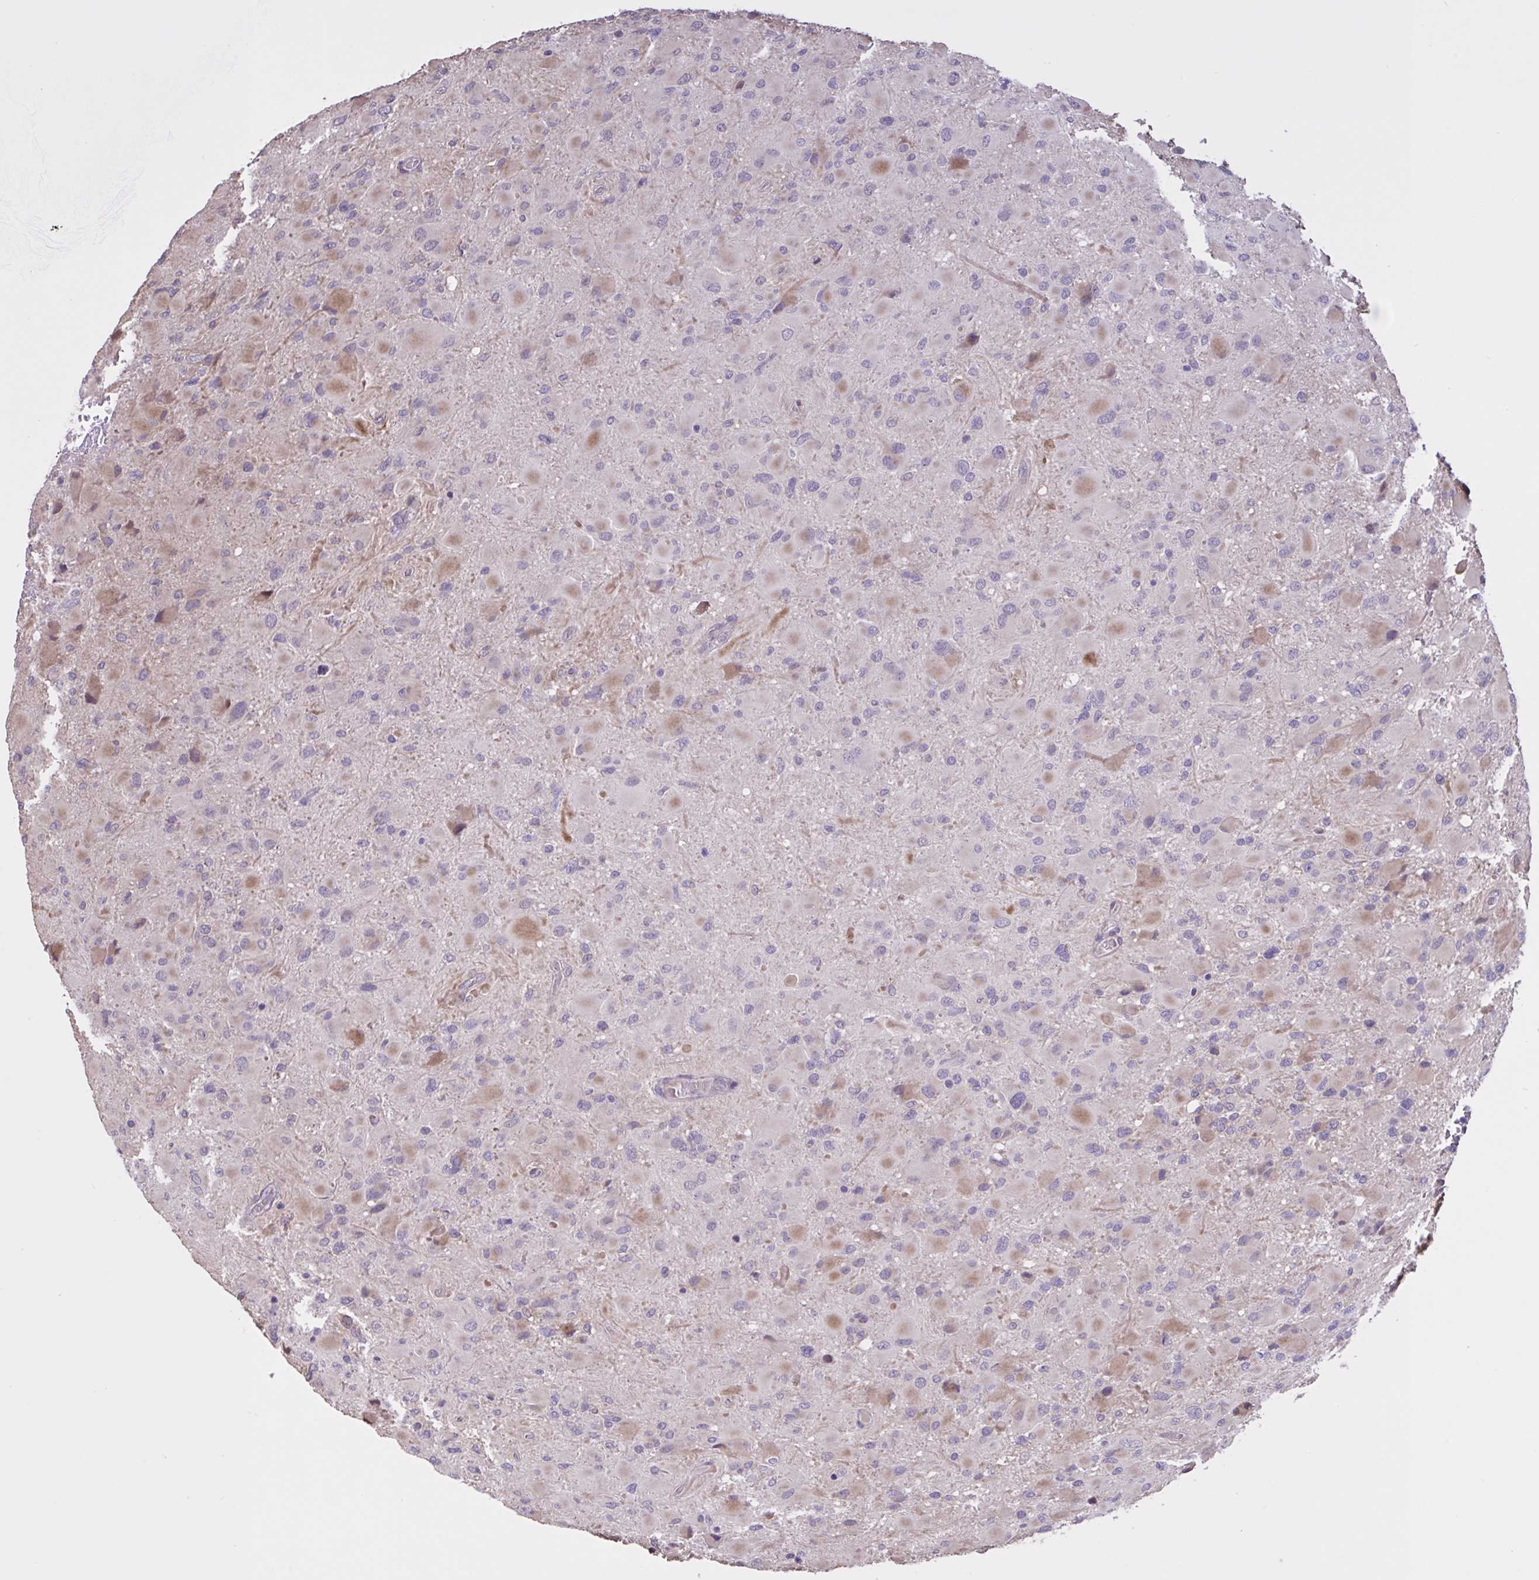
{"staining": {"intensity": "negative", "quantity": "none", "location": "none"}, "tissue": "glioma", "cell_type": "Tumor cells", "image_type": "cancer", "snomed": [{"axis": "morphology", "description": "Glioma, malignant, High grade"}, {"axis": "topography", "description": "Cerebral cortex"}], "caption": "Immunohistochemistry (IHC) of malignant glioma (high-grade) exhibits no positivity in tumor cells. (DAB (3,3'-diaminobenzidine) immunohistochemistry (IHC) visualized using brightfield microscopy, high magnification).", "gene": "MRGPRX2", "patient": {"sex": "female", "age": 36}}